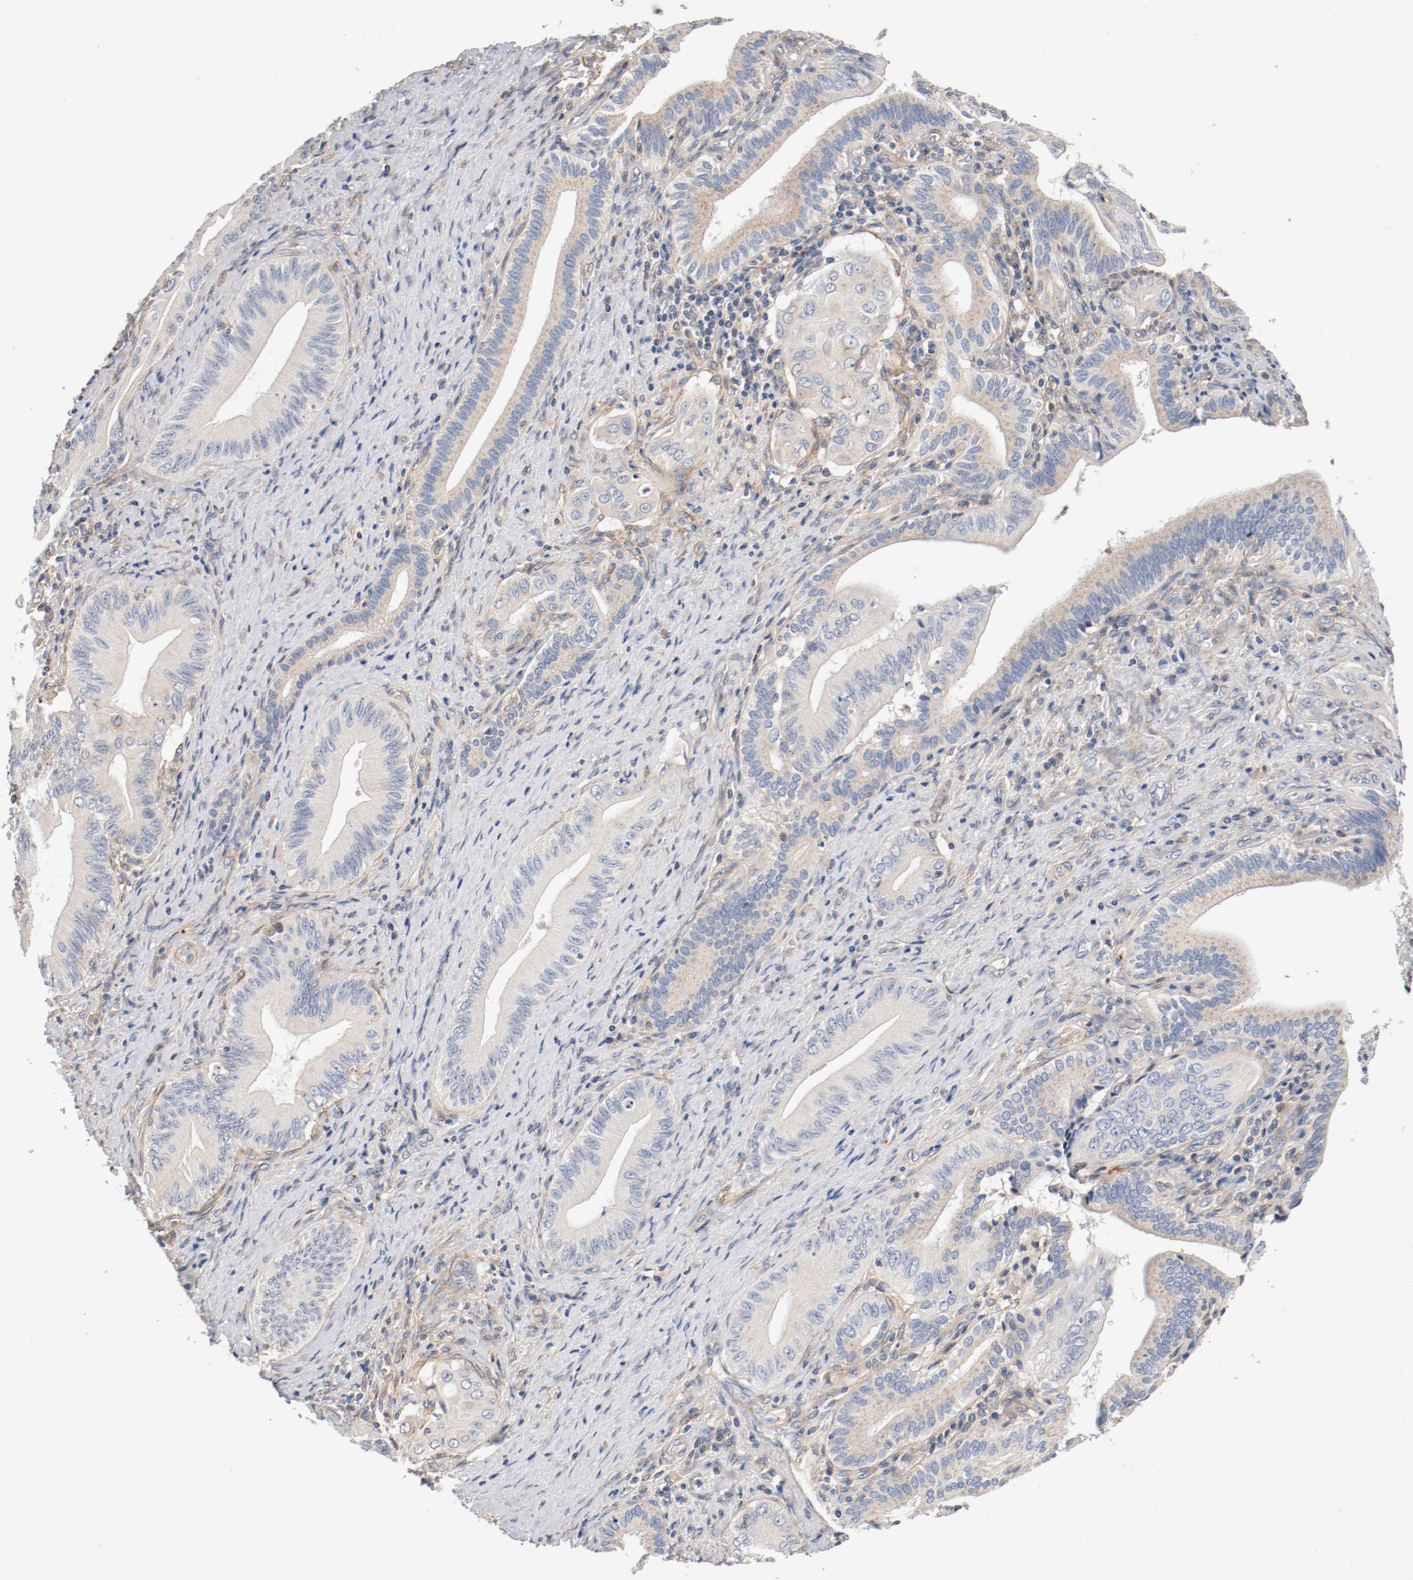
{"staining": {"intensity": "weak", "quantity": "25%-75%", "location": "cytoplasmic/membranous"}, "tissue": "liver cancer", "cell_type": "Tumor cells", "image_type": "cancer", "snomed": [{"axis": "morphology", "description": "Cholangiocarcinoma"}, {"axis": "topography", "description": "Liver"}], "caption": "Immunohistochemistry (IHC) staining of liver cholangiocarcinoma, which reveals low levels of weak cytoplasmic/membranous staining in approximately 25%-75% of tumor cells indicating weak cytoplasmic/membranous protein positivity. The staining was performed using DAB (3,3'-diaminobenzidine) (brown) for protein detection and nuclei were counterstained in hematoxylin (blue).", "gene": "ILK", "patient": {"sex": "male", "age": 58}}